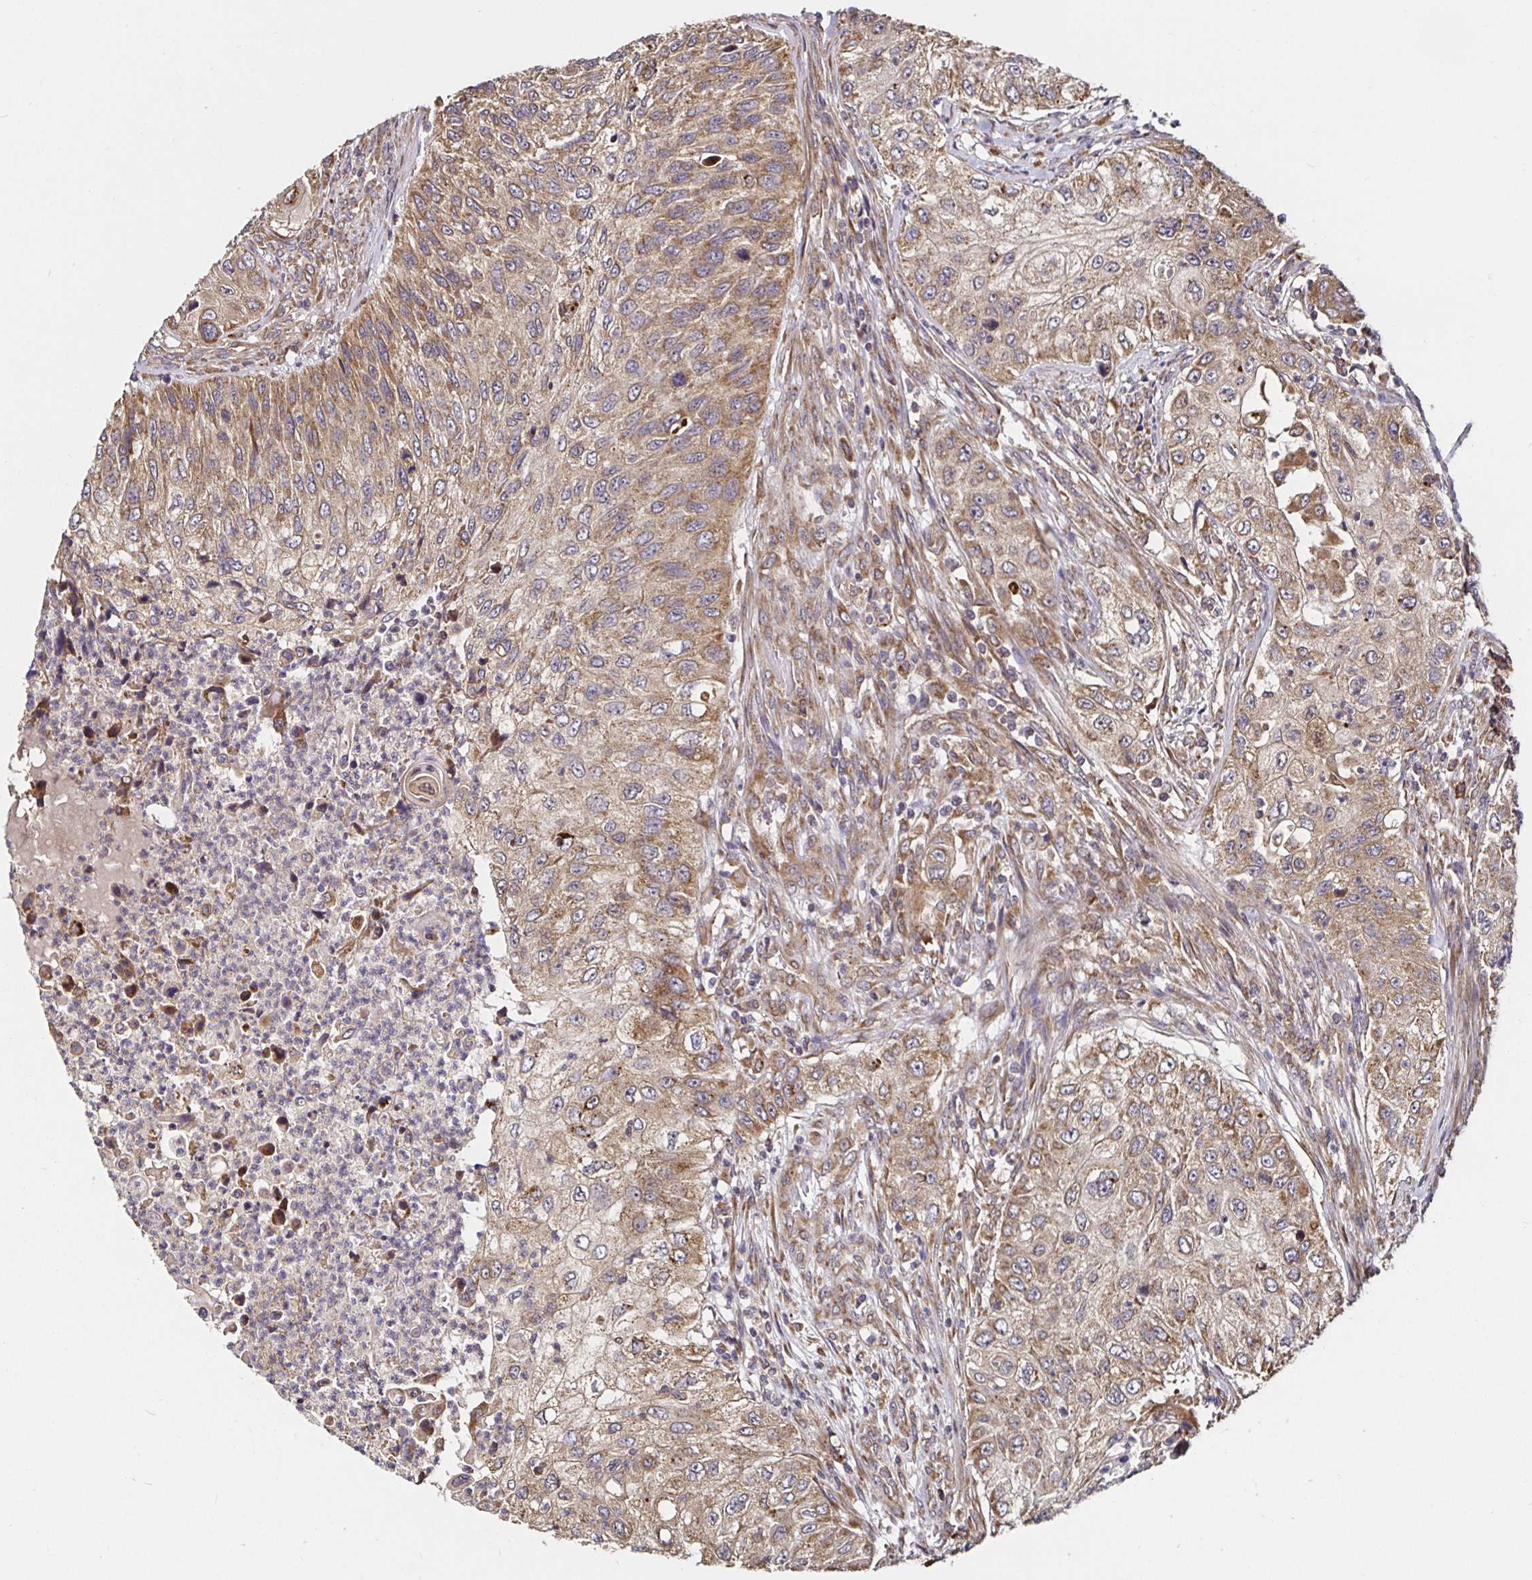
{"staining": {"intensity": "moderate", "quantity": ">75%", "location": "cytoplasmic/membranous"}, "tissue": "urothelial cancer", "cell_type": "Tumor cells", "image_type": "cancer", "snomed": [{"axis": "morphology", "description": "Urothelial carcinoma, High grade"}, {"axis": "topography", "description": "Urinary bladder"}], "caption": "IHC image of neoplastic tissue: human urothelial cancer stained using immunohistochemistry reveals medium levels of moderate protein expression localized specifically in the cytoplasmic/membranous of tumor cells, appearing as a cytoplasmic/membranous brown color.", "gene": "MLST8", "patient": {"sex": "female", "age": 60}}